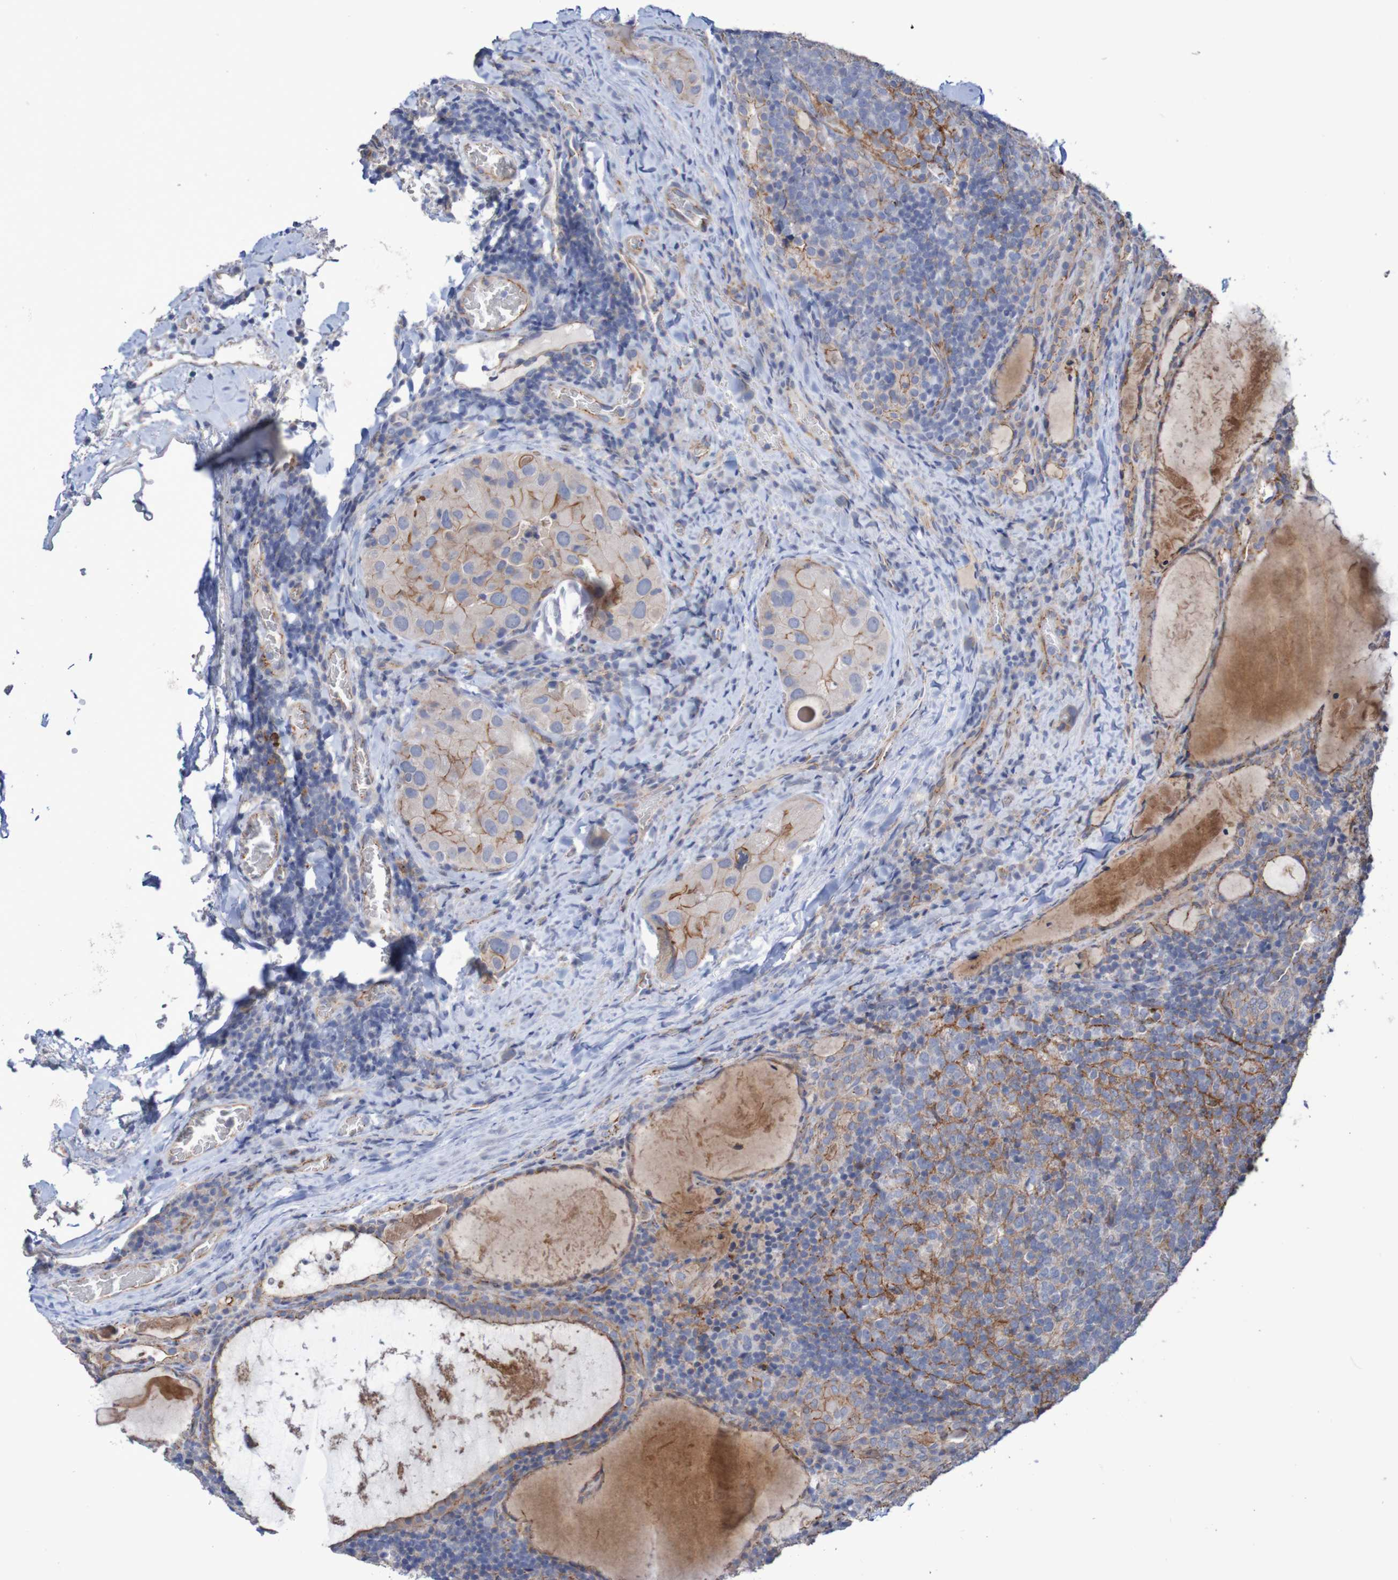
{"staining": {"intensity": "moderate", "quantity": "25%-75%", "location": "cytoplasmic/membranous"}, "tissue": "thyroid cancer", "cell_type": "Tumor cells", "image_type": "cancer", "snomed": [{"axis": "morphology", "description": "Papillary adenocarcinoma, NOS"}, {"axis": "topography", "description": "Thyroid gland"}], "caption": "High-magnification brightfield microscopy of thyroid cancer stained with DAB (3,3'-diaminobenzidine) (brown) and counterstained with hematoxylin (blue). tumor cells exhibit moderate cytoplasmic/membranous staining is seen in about25%-75% of cells. The protein is shown in brown color, while the nuclei are stained blue.", "gene": "NECTIN2", "patient": {"sex": "female", "age": 42}}